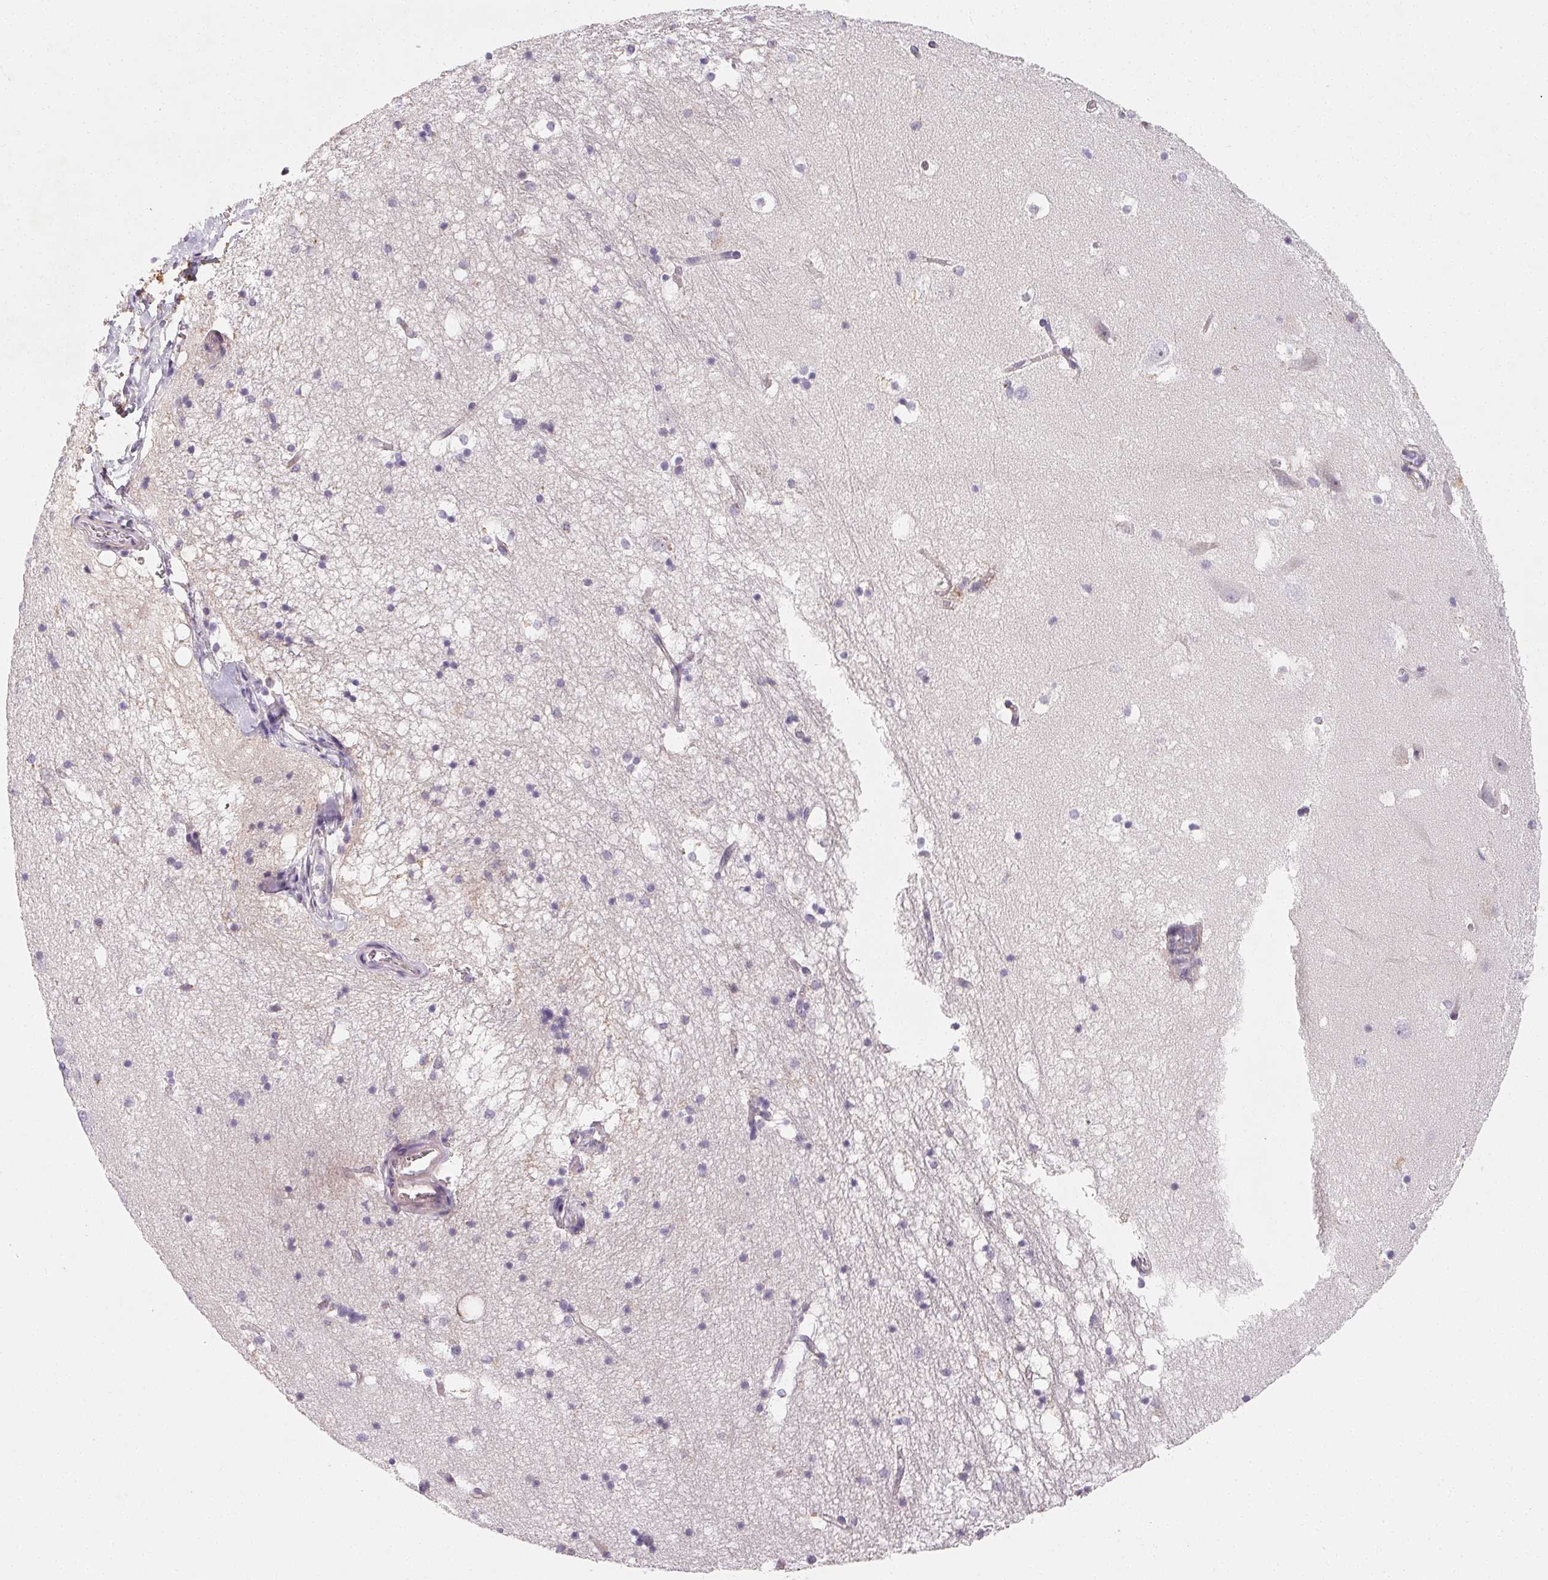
{"staining": {"intensity": "negative", "quantity": "none", "location": "none"}, "tissue": "hippocampus", "cell_type": "Glial cells", "image_type": "normal", "snomed": [{"axis": "morphology", "description": "Normal tissue, NOS"}, {"axis": "topography", "description": "Hippocampus"}], "caption": "A high-resolution histopathology image shows IHC staining of normal hippocampus, which exhibits no significant positivity in glial cells.", "gene": "LRRC23", "patient": {"sex": "male", "age": 58}}